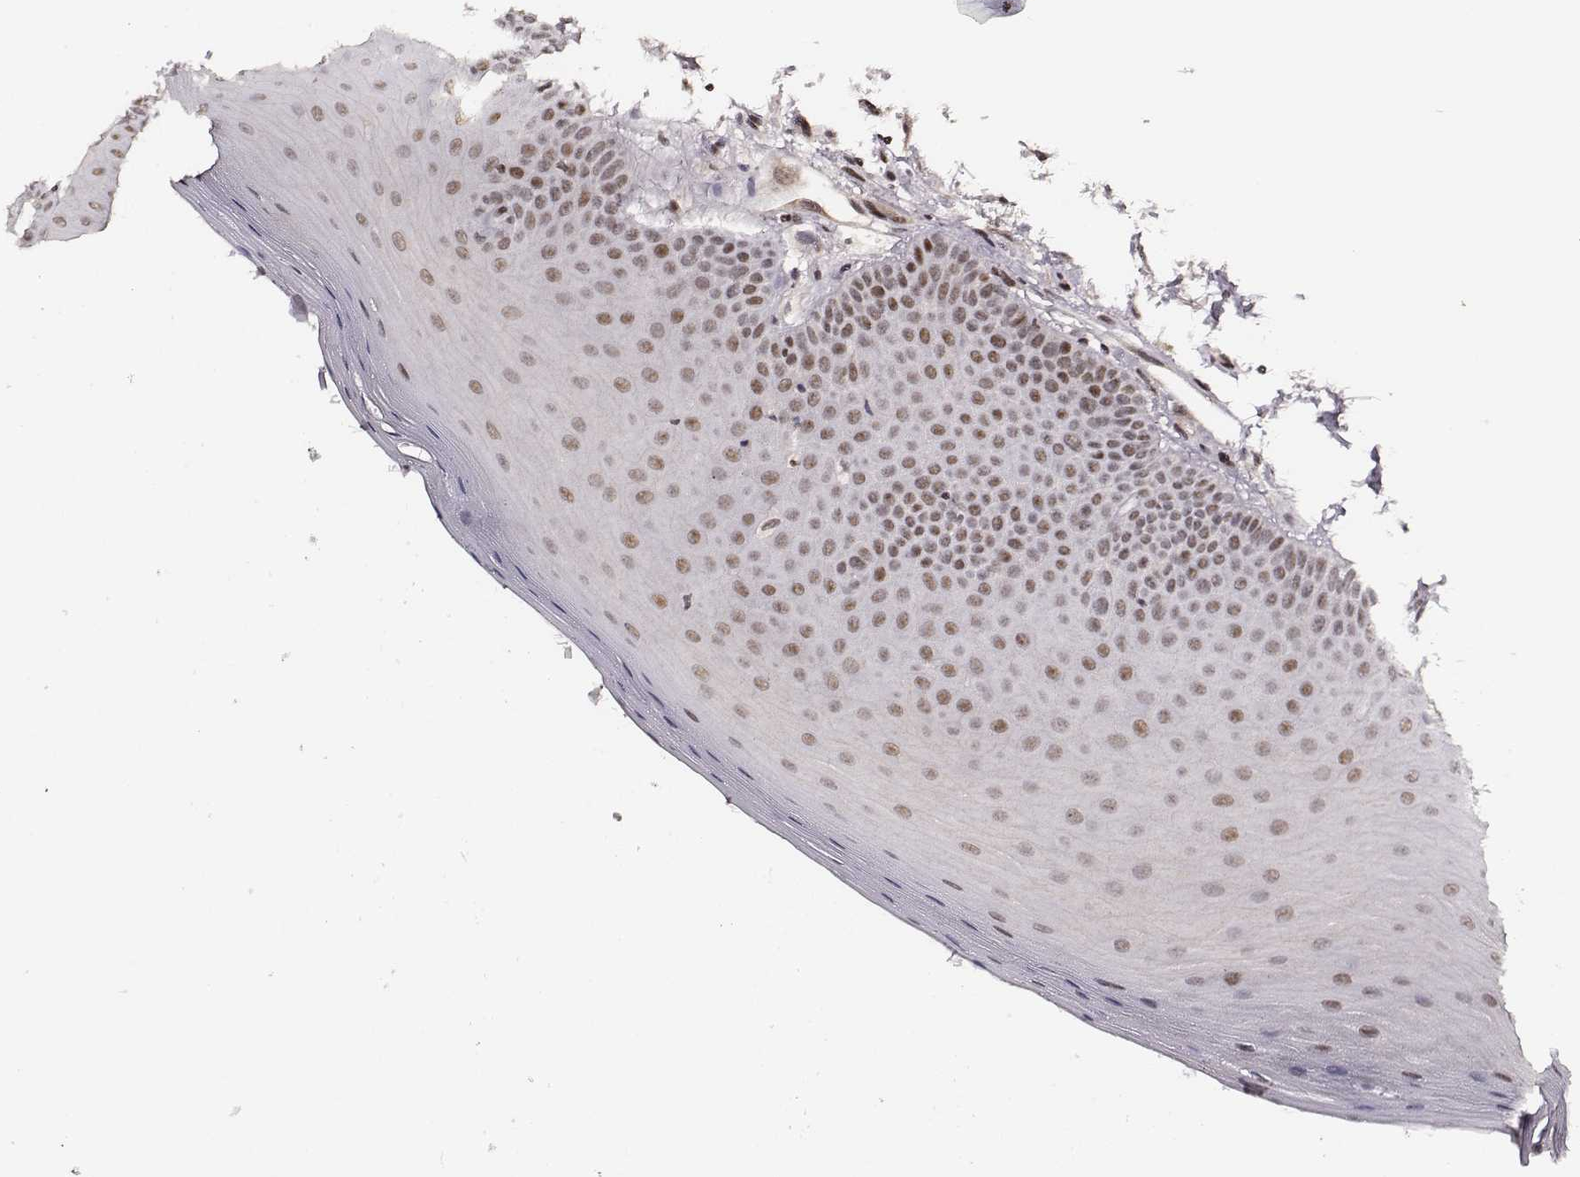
{"staining": {"intensity": "moderate", "quantity": ">75%", "location": "nuclear"}, "tissue": "oral mucosa", "cell_type": "Squamous epithelial cells", "image_type": "normal", "snomed": [{"axis": "morphology", "description": "Normal tissue, NOS"}, {"axis": "morphology", "description": "Normal morphology"}, {"axis": "topography", "description": "Oral tissue"}], "caption": "A brown stain highlights moderate nuclear staining of a protein in squamous epithelial cells of normal oral mucosa.", "gene": "PPARA", "patient": {"sex": "female", "age": 76}}